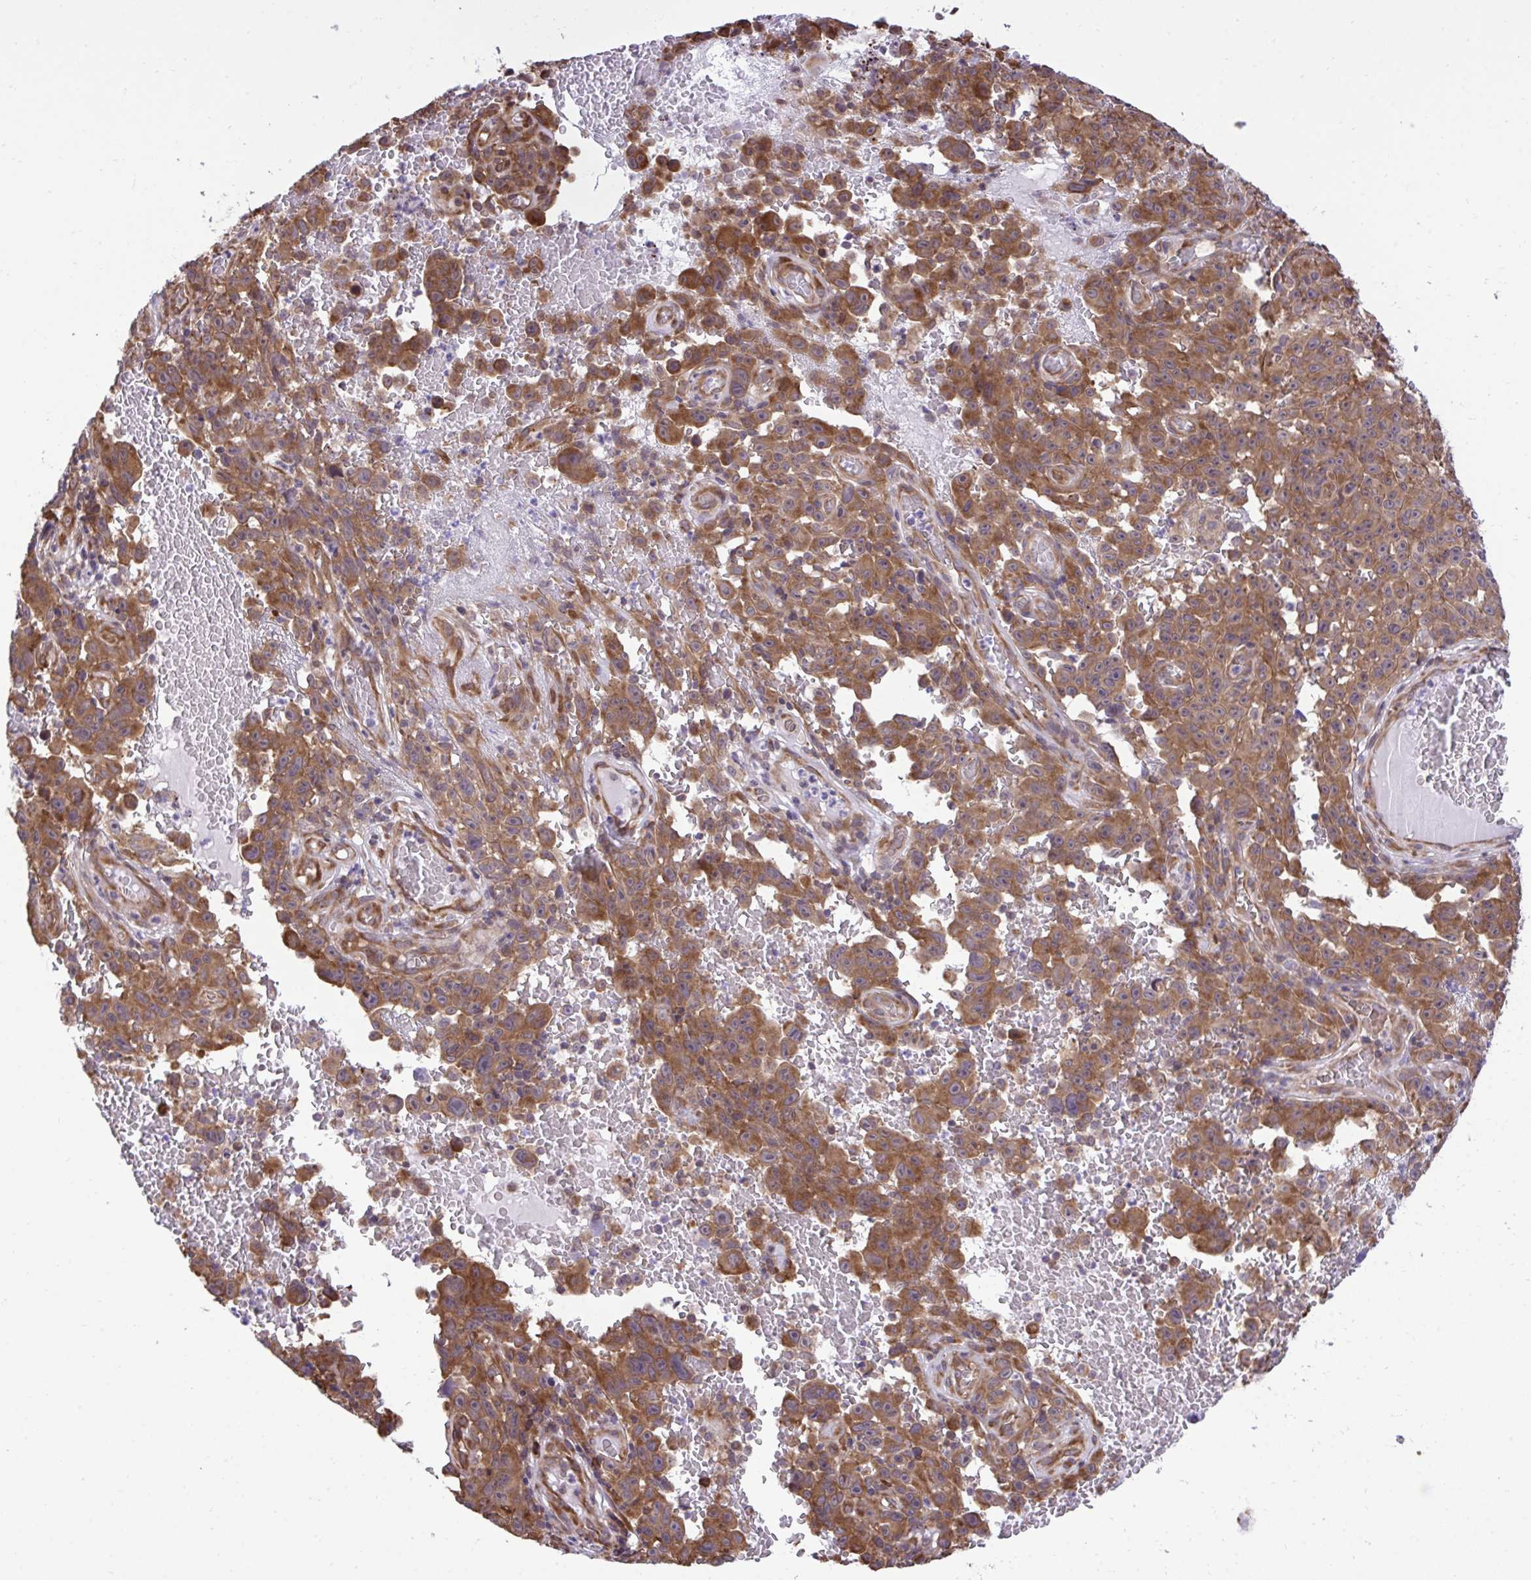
{"staining": {"intensity": "moderate", "quantity": ">75%", "location": "cytoplasmic/membranous"}, "tissue": "melanoma", "cell_type": "Tumor cells", "image_type": "cancer", "snomed": [{"axis": "morphology", "description": "Malignant melanoma, NOS"}, {"axis": "topography", "description": "Skin"}], "caption": "The image demonstrates immunohistochemical staining of melanoma. There is moderate cytoplasmic/membranous staining is seen in approximately >75% of tumor cells. (IHC, brightfield microscopy, high magnification).", "gene": "RPS15", "patient": {"sex": "female", "age": 82}}